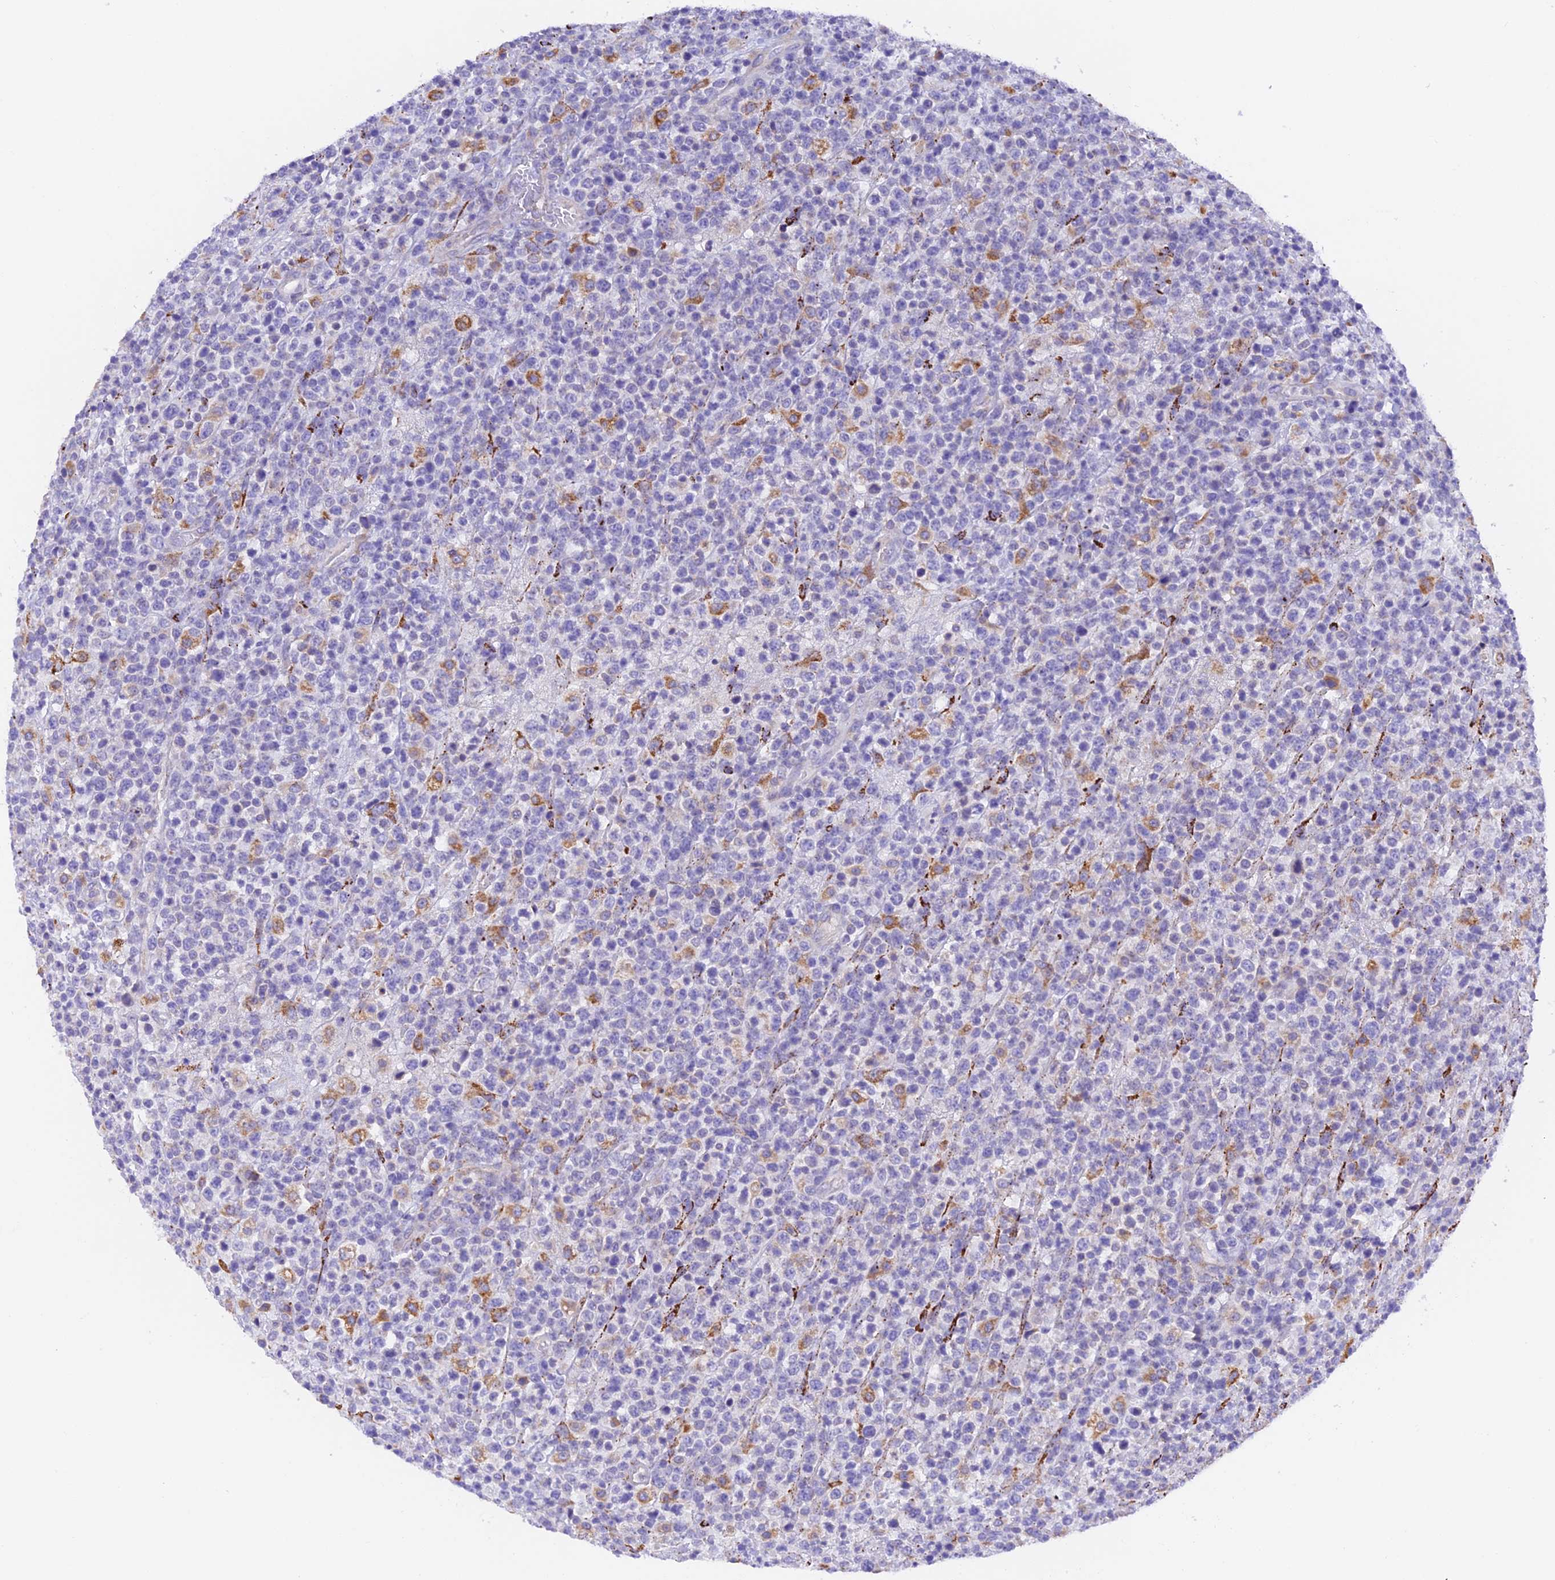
{"staining": {"intensity": "negative", "quantity": "none", "location": "none"}, "tissue": "lymphoma", "cell_type": "Tumor cells", "image_type": "cancer", "snomed": [{"axis": "morphology", "description": "Malignant lymphoma, non-Hodgkin's type, High grade"}, {"axis": "topography", "description": "Colon"}], "caption": "Immunohistochemistry (IHC) of malignant lymphoma, non-Hodgkin's type (high-grade) reveals no positivity in tumor cells. (Stains: DAB immunohistochemistry (IHC) with hematoxylin counter stain, Microscopy: brightfield microscopy at high magnification).", "gene": "VKORC1", "patient": {"sex": "female", "age": 53}}